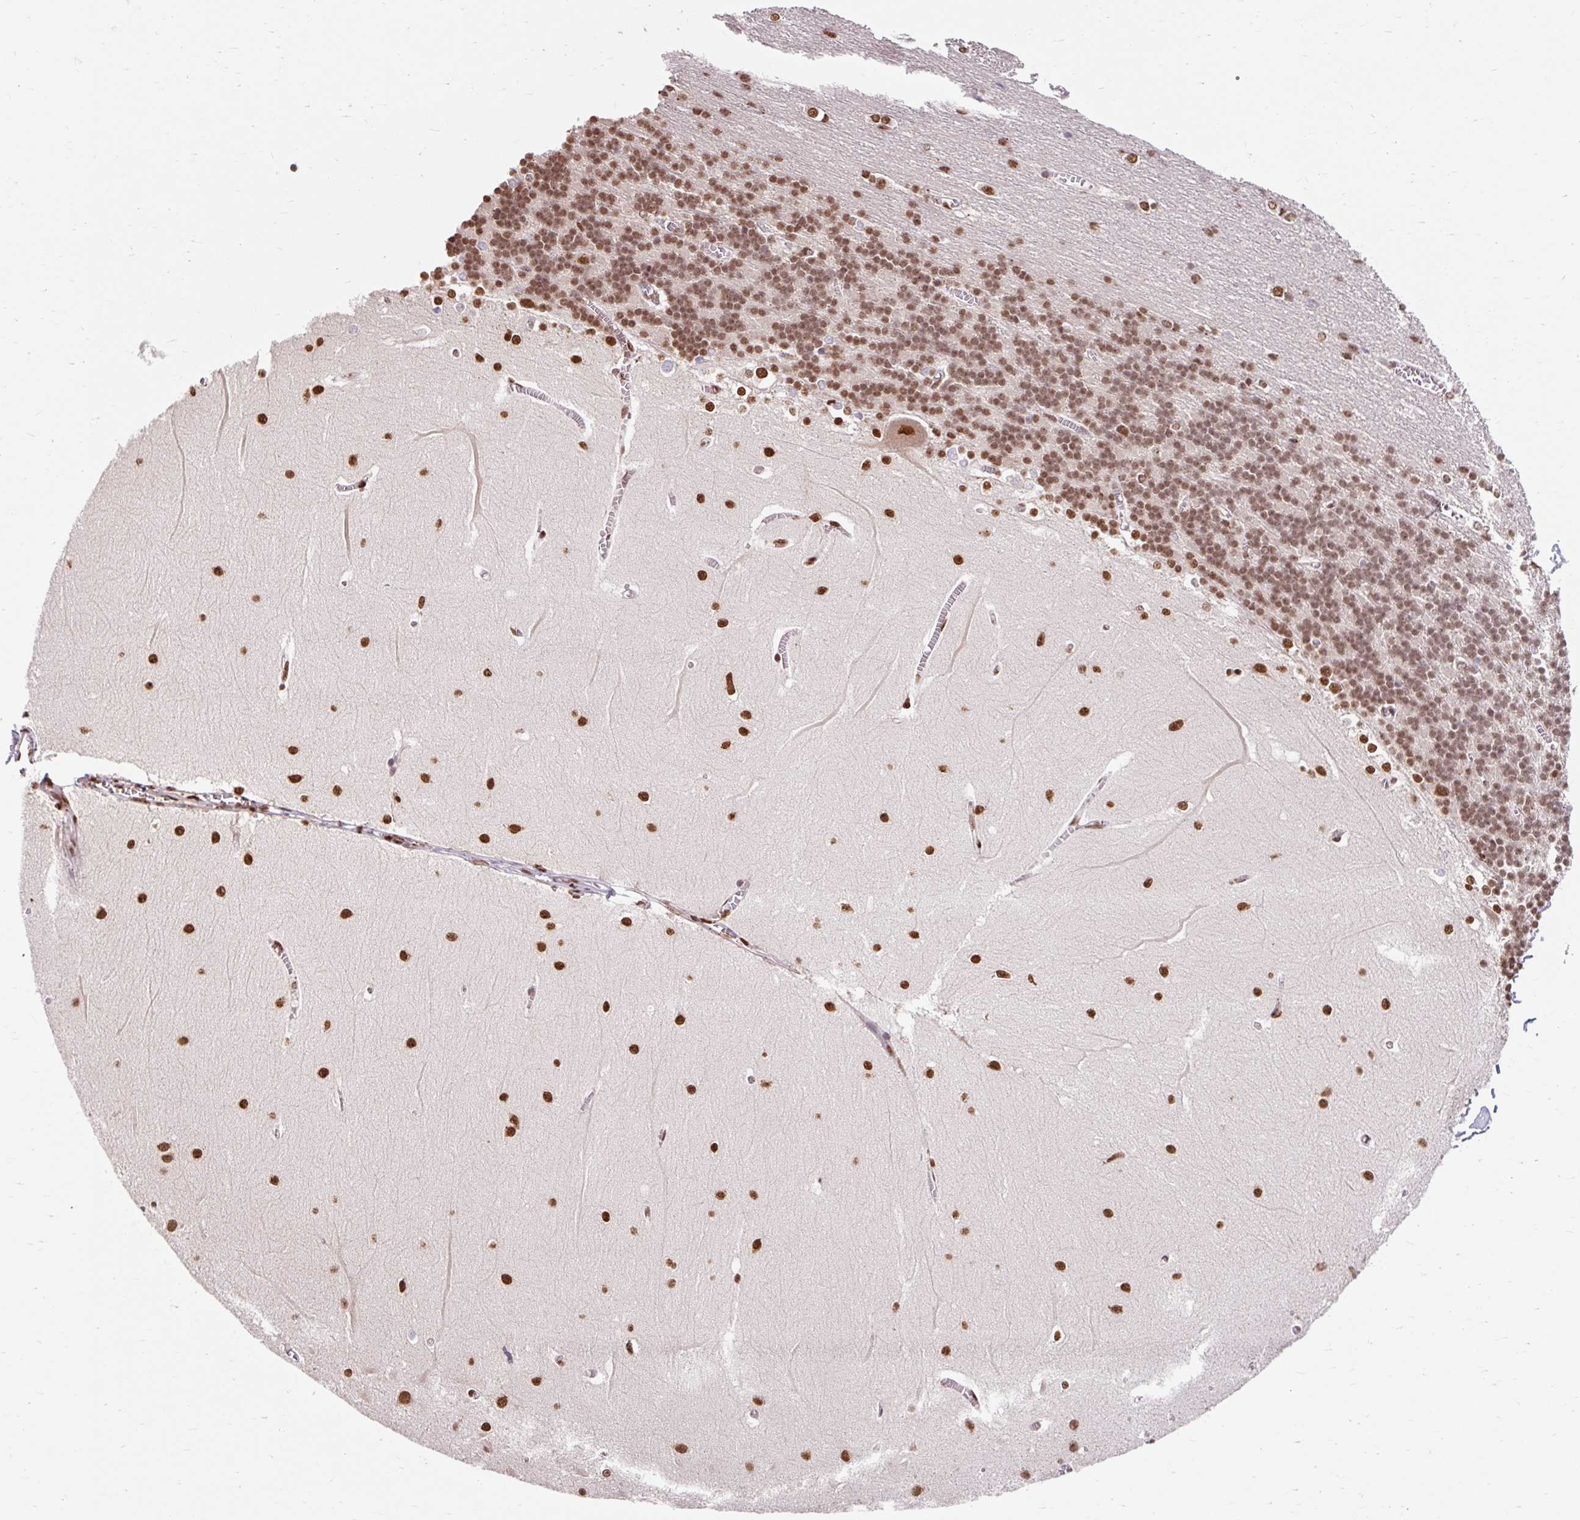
{"staining": {"intensity": "moderate", "quantity": ">75%", "location": "nuclear"}, "tissue": "cerebellum", "cell_type": "Cells in granular layer", "image_type": "normal", "snomed": [{"axis": "morphology", "description": "Normal tissue, NOS"}, {"axis": "topography", "description": "Cerebellum"}], "caption": "Immunohistochemistry of unremarkable human cerebellum shows medium levels of moderate nuclear expression in approximately >75% of cells in granular layer.", "gene": "BICRA", "patient": {"sex": "male", "age": 37}}